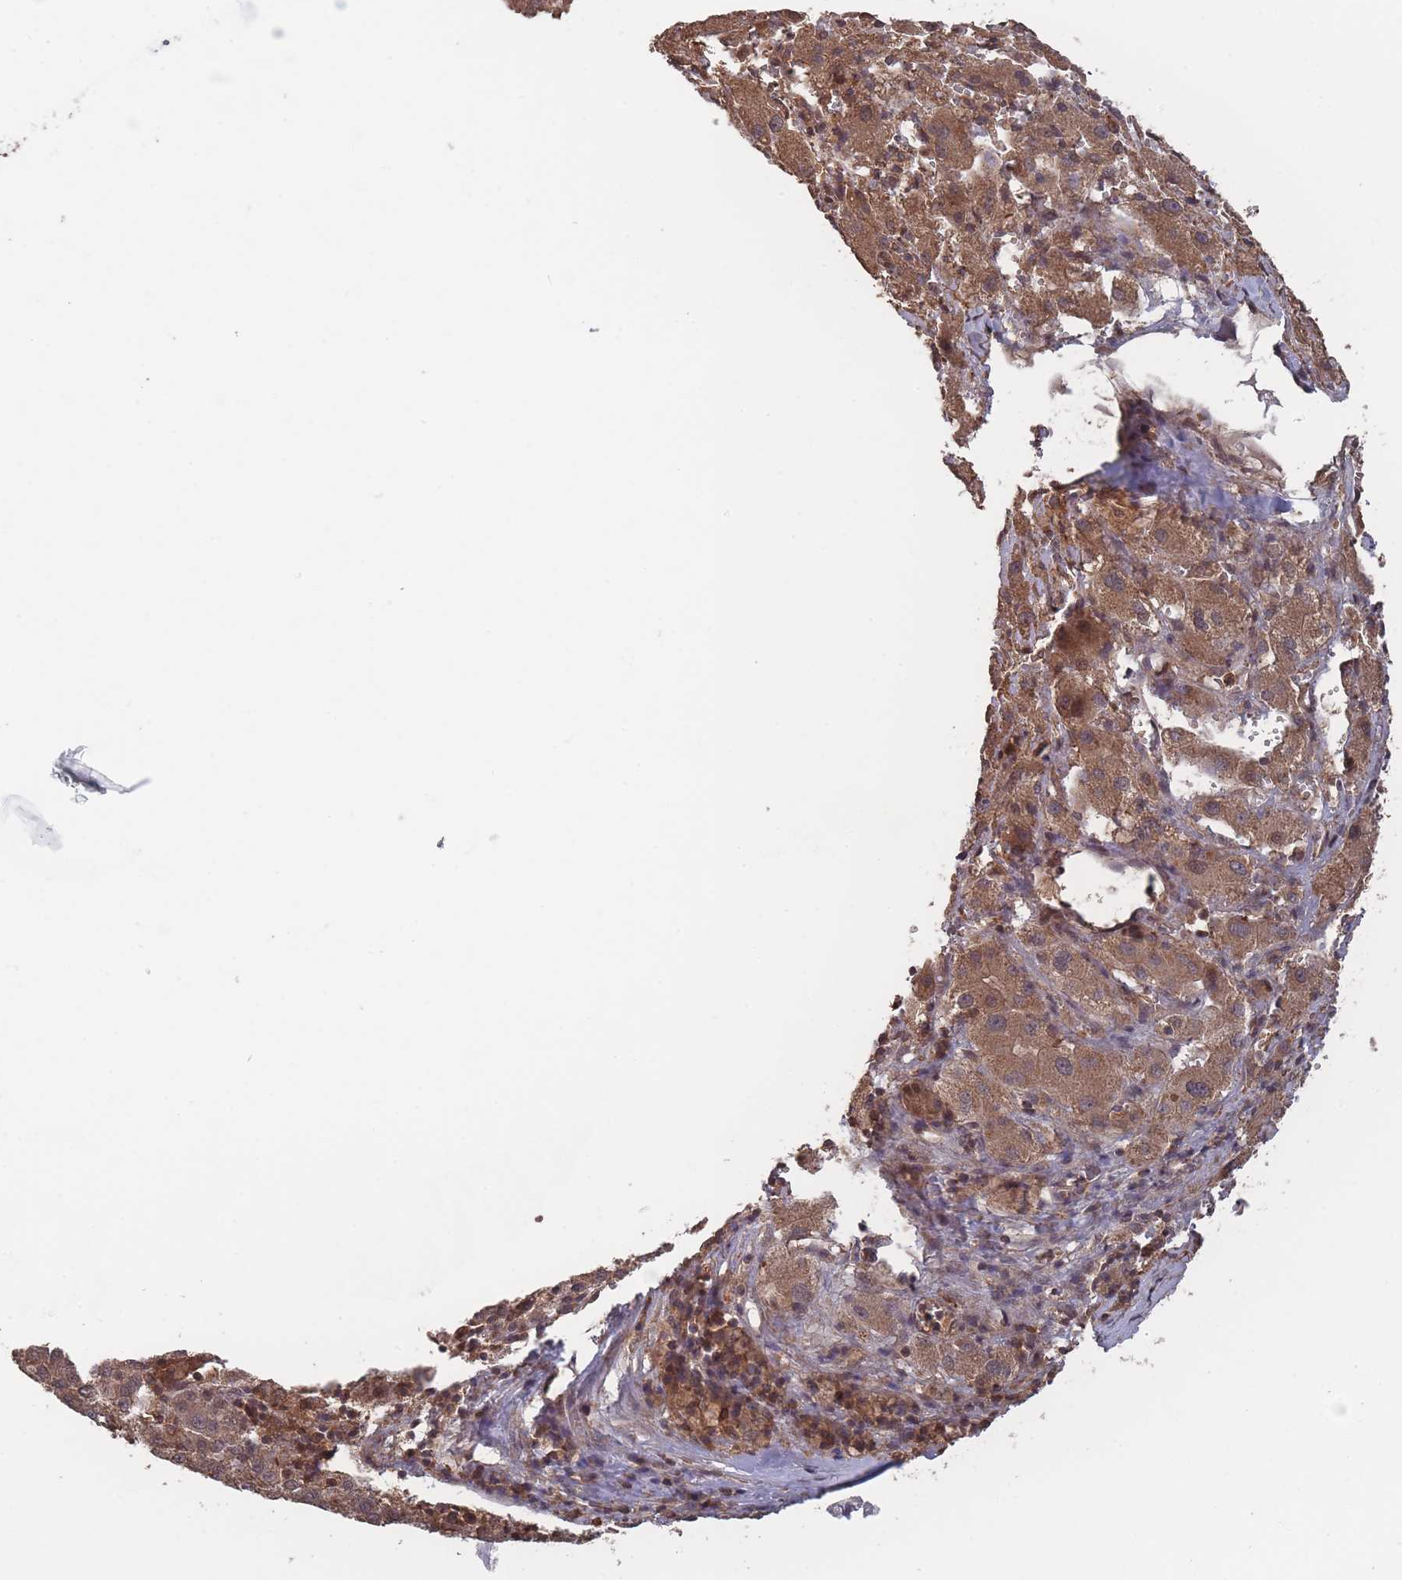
{"staining": {"intensity": "moderate", "quantity": ">75%", "location": "cytoplasmic/membranous"}, "tissue": "liver cancer", "cell_type": "Tumor cells", "image_type": "cancer", "snomed": [{"axis": "morphology", "description": "Carcinoma, Hepatocellular, NOS"}, {"axis": "topography", "description": "Liver"}], "caption": "Hepatocellular carcinoma (liver) tissue demonstrates moderate cytoplasmic/membranous expression in about >75% of tumor cells, visualized by immunohistochemistry.", "gene": "SF3B1", "patient": {"sex": "female", "age": 58}}